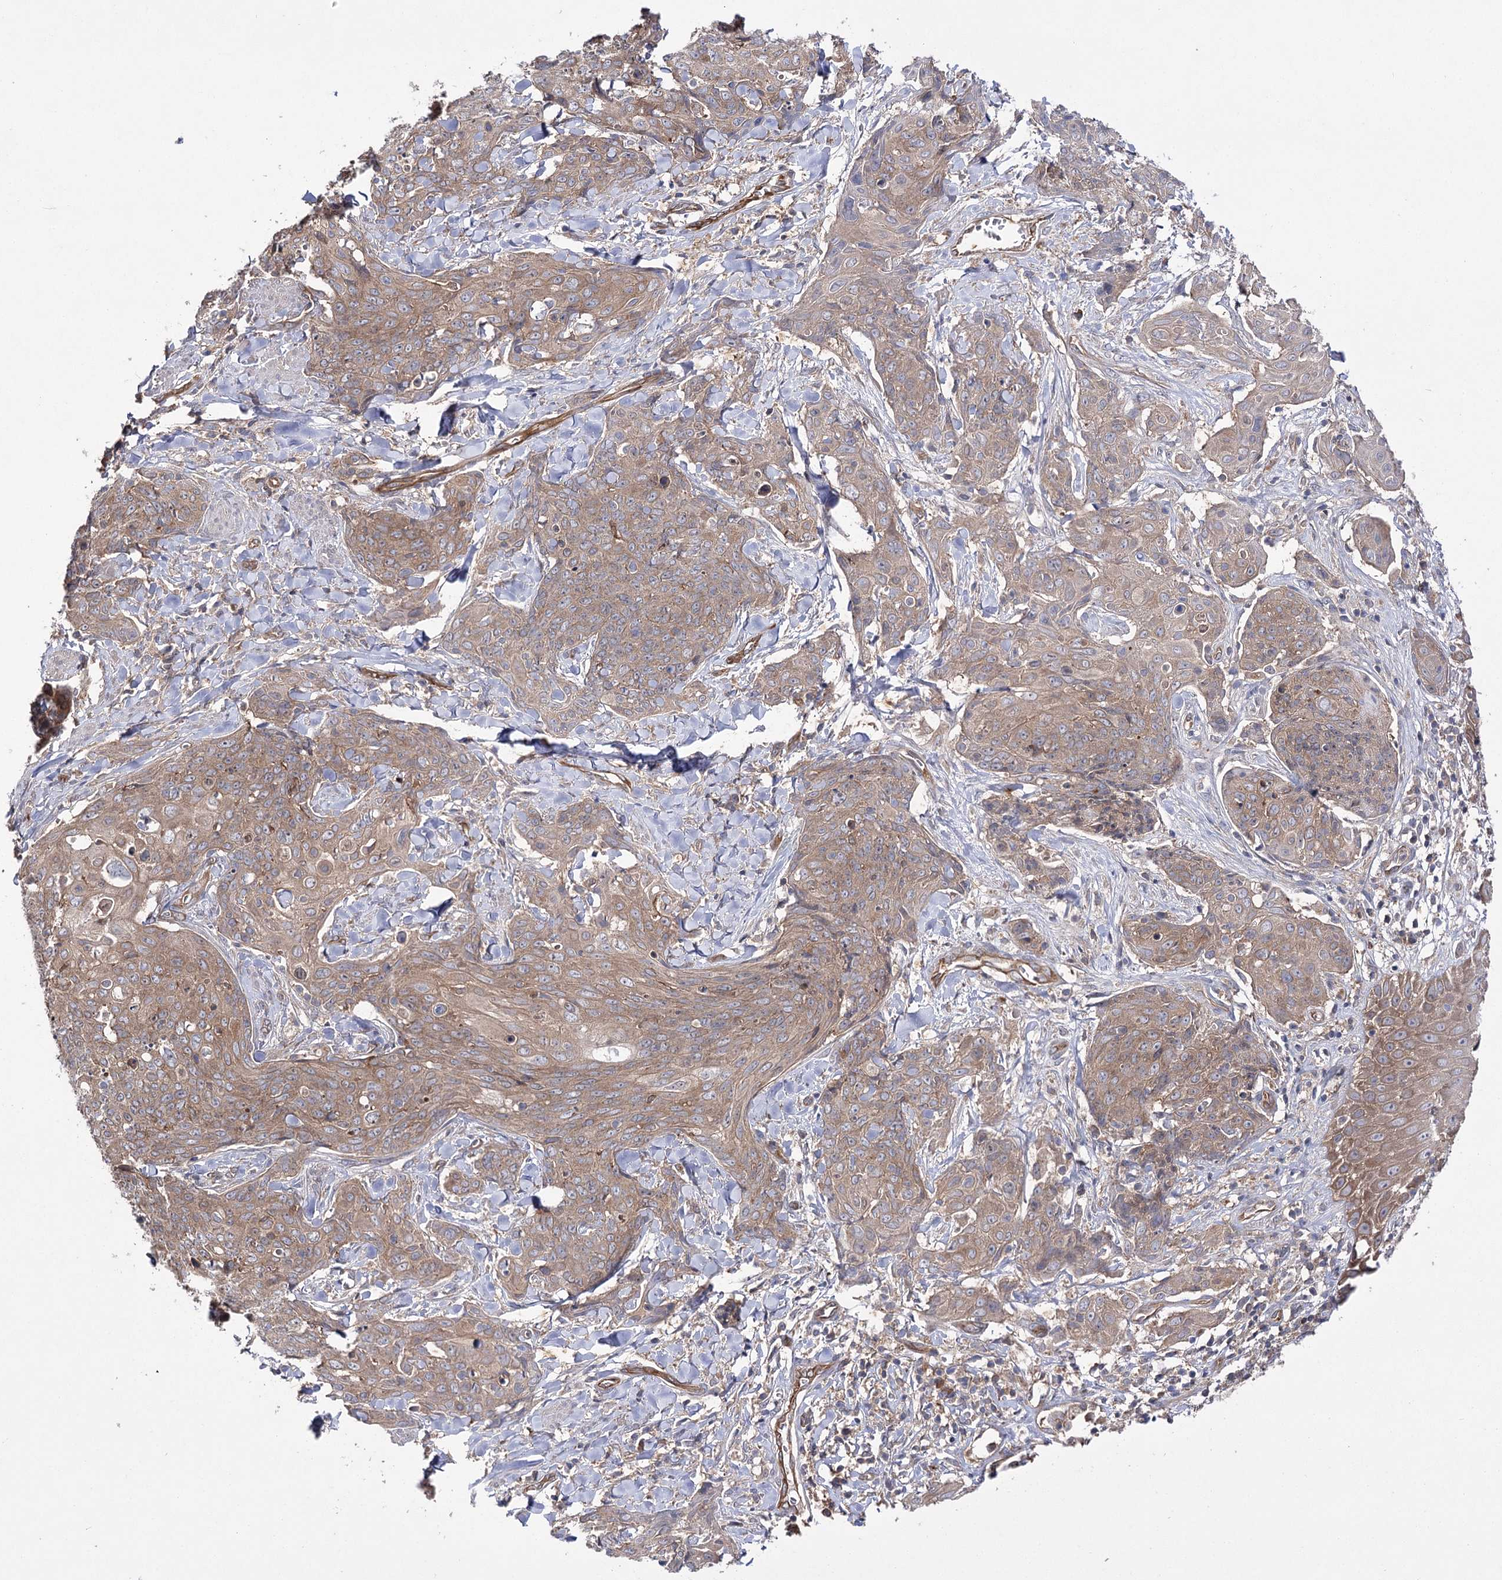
{"staining": {"intensity": "moderate", "quantity": ">75%", "location": "cytoplasmic/membranous"}, "tissue": "skin cancer", "cell_type": "Tumor cells", "image_type": "cancer", "snomed": [{"axis": "morphology", "description": "Squamous cell carcinoma, NOS"}, {"axis": "topography", "description": "Skin"}, {"axis": "topography", "description": "Vulva"}], "caption": "Moderate cytoplasmic/membranous staining for a protein is identified in about >75% of tumor cells of skin cancer using IHC.", "gene": "BCR", "patient": {"sex": "female", "age": 85}}